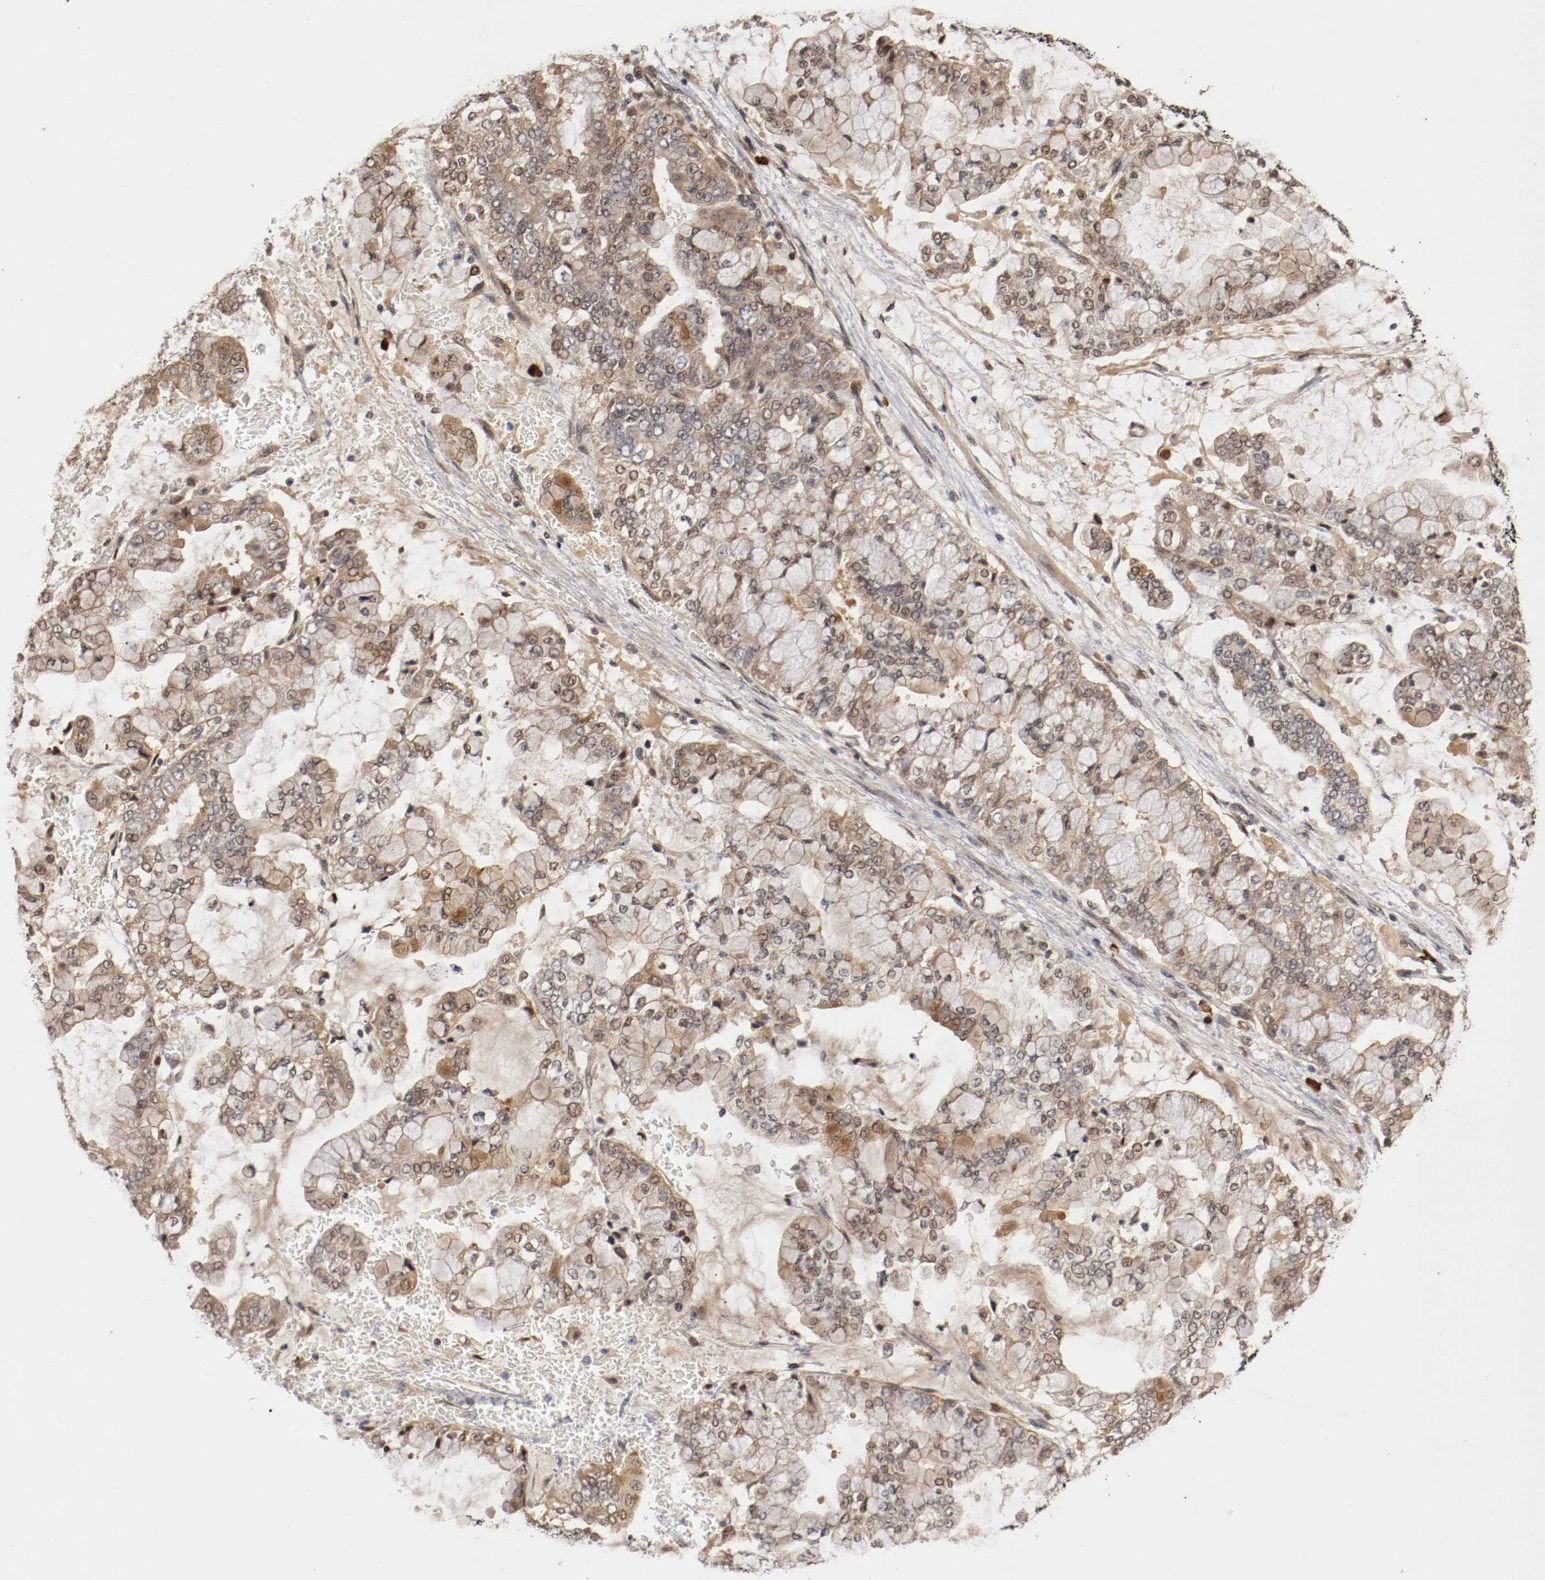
{"staining": {"intensity": "weak", "quantity": ">75%", "location": "cytoplasmic/membranous,nuclear"}, "tissue": "stomach cancer", "cell_type": "Tumor cells", "image_type": "cancer", "snomed": [{"axis": "morphology", "description": "Normal tissue, NOS"}, {"axis": "morphology", "description": "Adenocarcinoma, NOS"}, {"axis": "topography", "description": "Stomach, upper"}, {"axis": "topography", "description": "Stomach"}], "caption": "Protein staining of stomach cancer tissue demonstrates weak cytoplasmic/membranous and nuclear staining in approximately >75% of tumor cells.", "gene": "DNMT3B", "patient": {"sex": "male", "age": 76}}